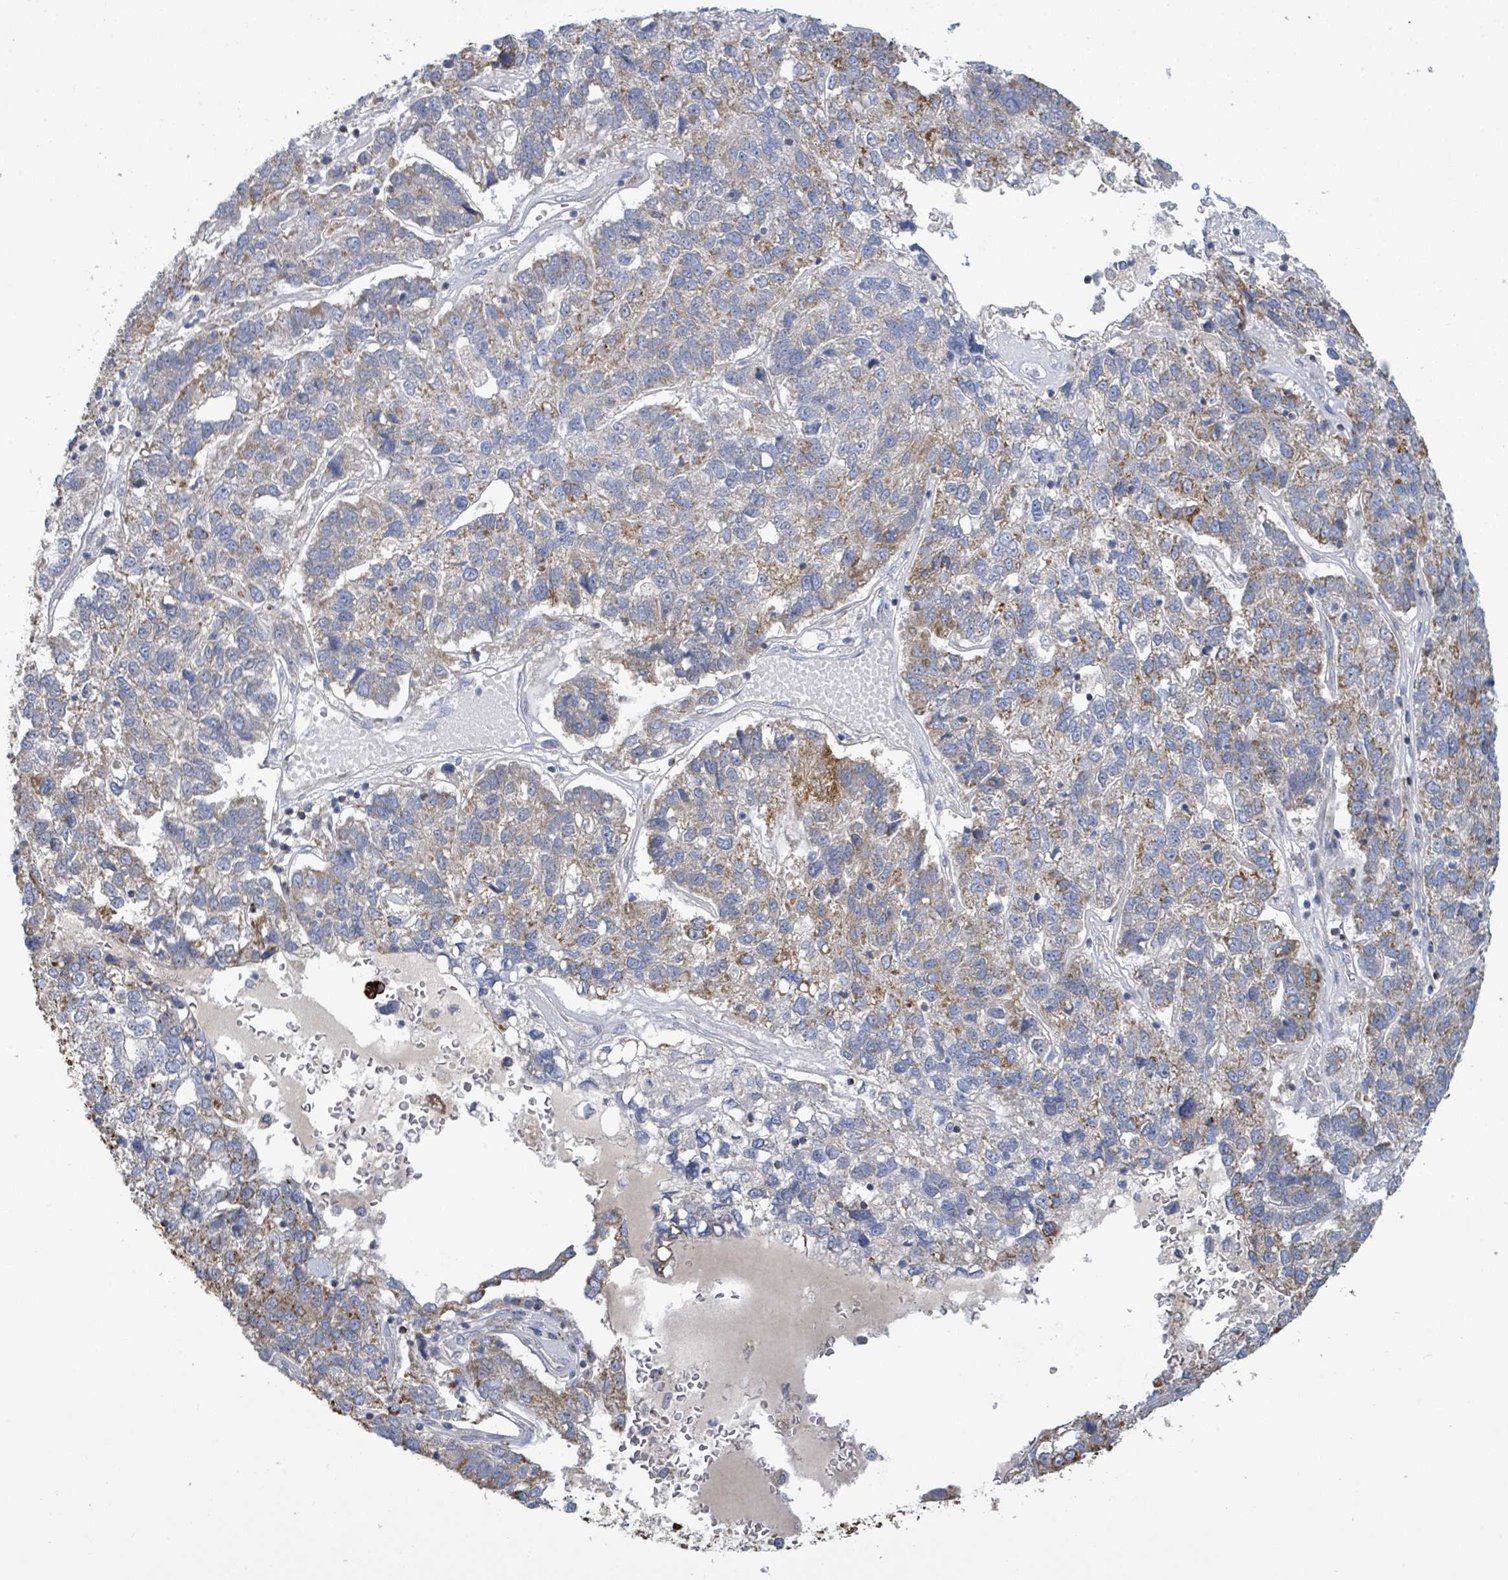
{"staining": {"intensity": "moderate", "quantity": "25%-75%", "location": "cytoplasmic/membranous"}, "tissue": "pancreatic cancer", "cell_type": "Tumor cells", "image_type": "cancer", "snomed": [{"axis": "morphology", "description": "Adenocarcinoma, NOS"}, {"axis": "topography", "description": "Pancreas"}], "caption": "Human pancreatic cancer stained with a protein marker demonstrates moderate staining in tumor cells.", "gene": "SUCLG2", "patient": {"sex": "female", "age": 61}}